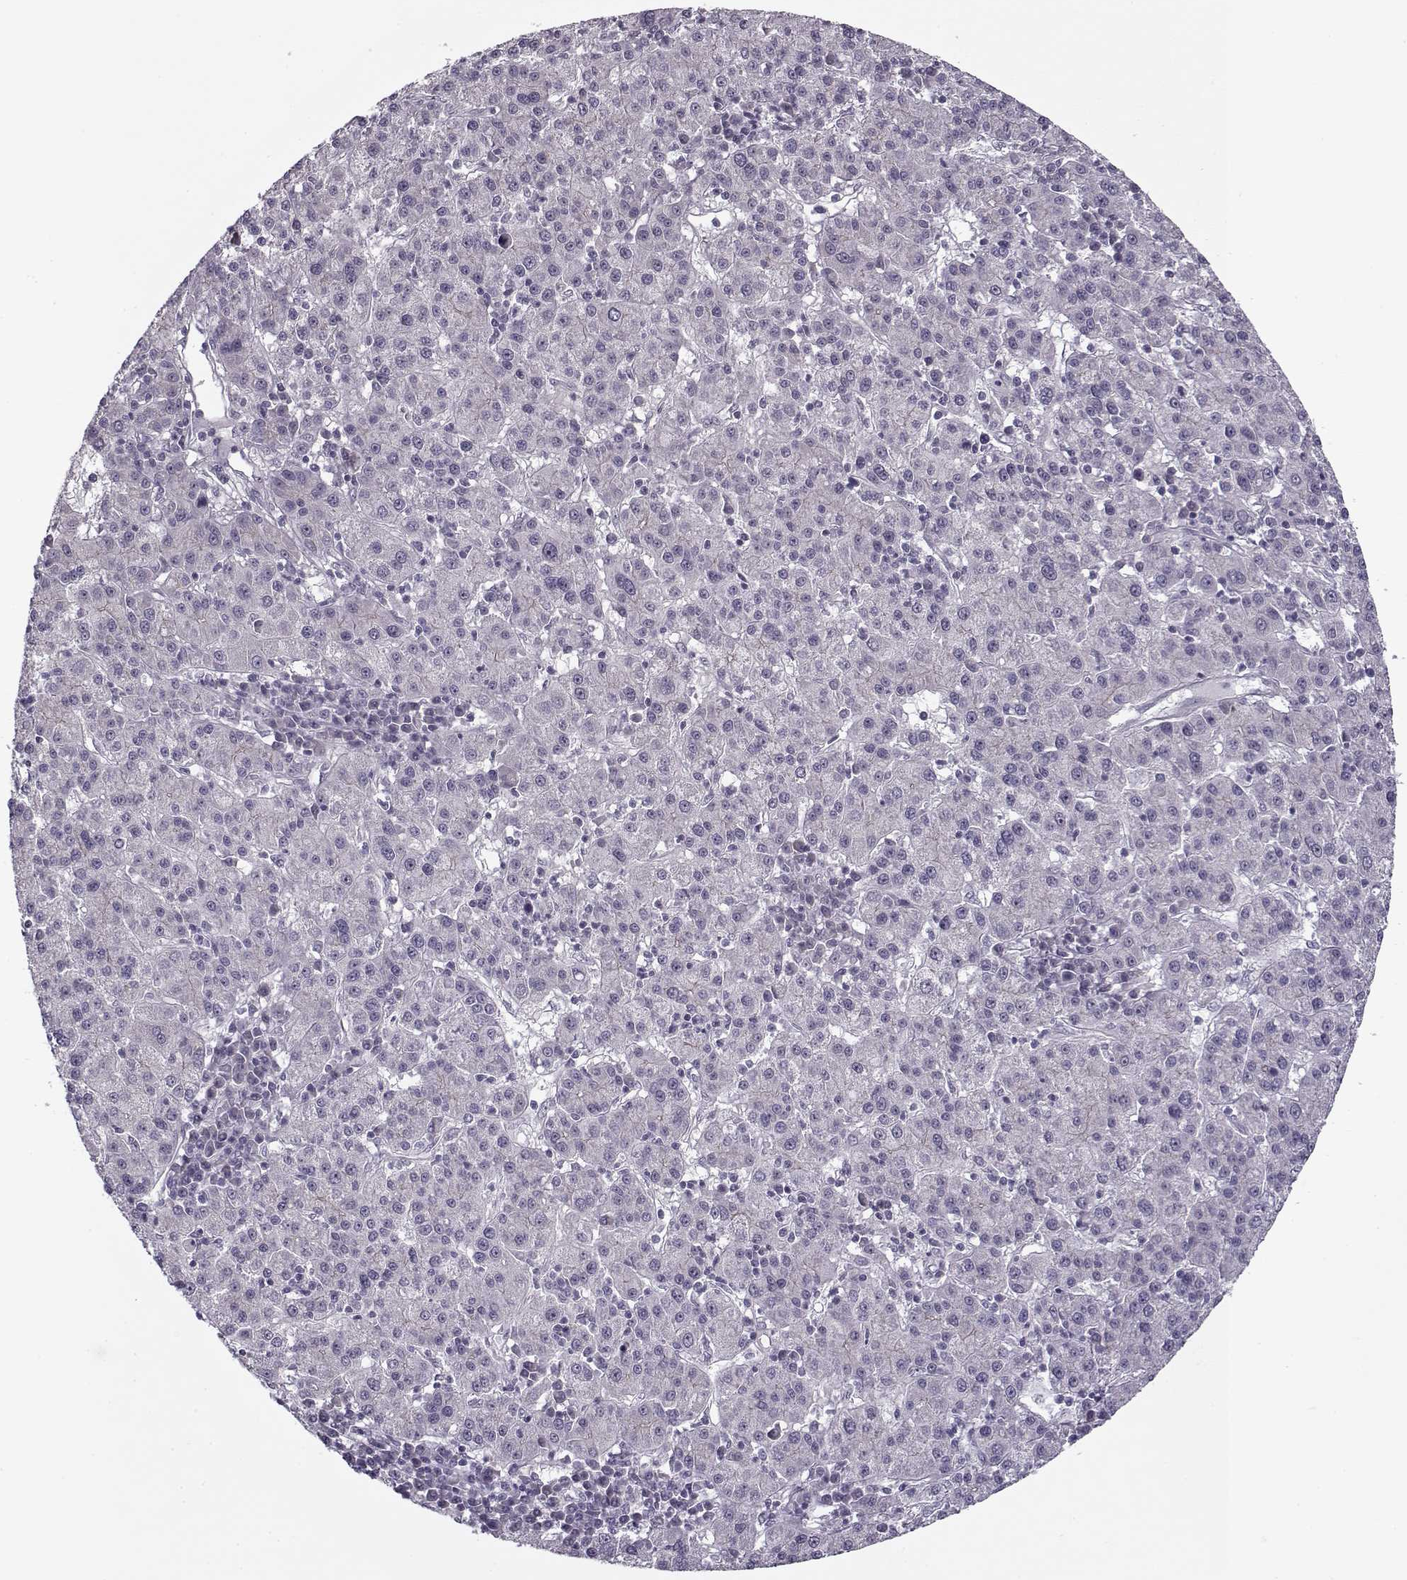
{"staining": {"intensity": "negative", "quantity": "none", "location": "none"}, "tissue": "liver cancer", "cell_type": "Tumor cells", "image_type": "cancer", "snomed": [{"axis": "morphology", "description": "Carcinoma, Hepatocellular, NOS"}, {"axis": "topography", "description": "Liver"}], "caption": "This photomicrograph is of liver cancer (hepatocellular carcinoma) stained with IHC to label a protein in brown with the nuclei are counter-stained blue. There is no positivity in tumor cells. The staining is performed using DAB brown chromogen with nuclei counter-stained in using hematoxylin.", "gene": "PNMT", "patient": {"sex": "female", "age": 60}}